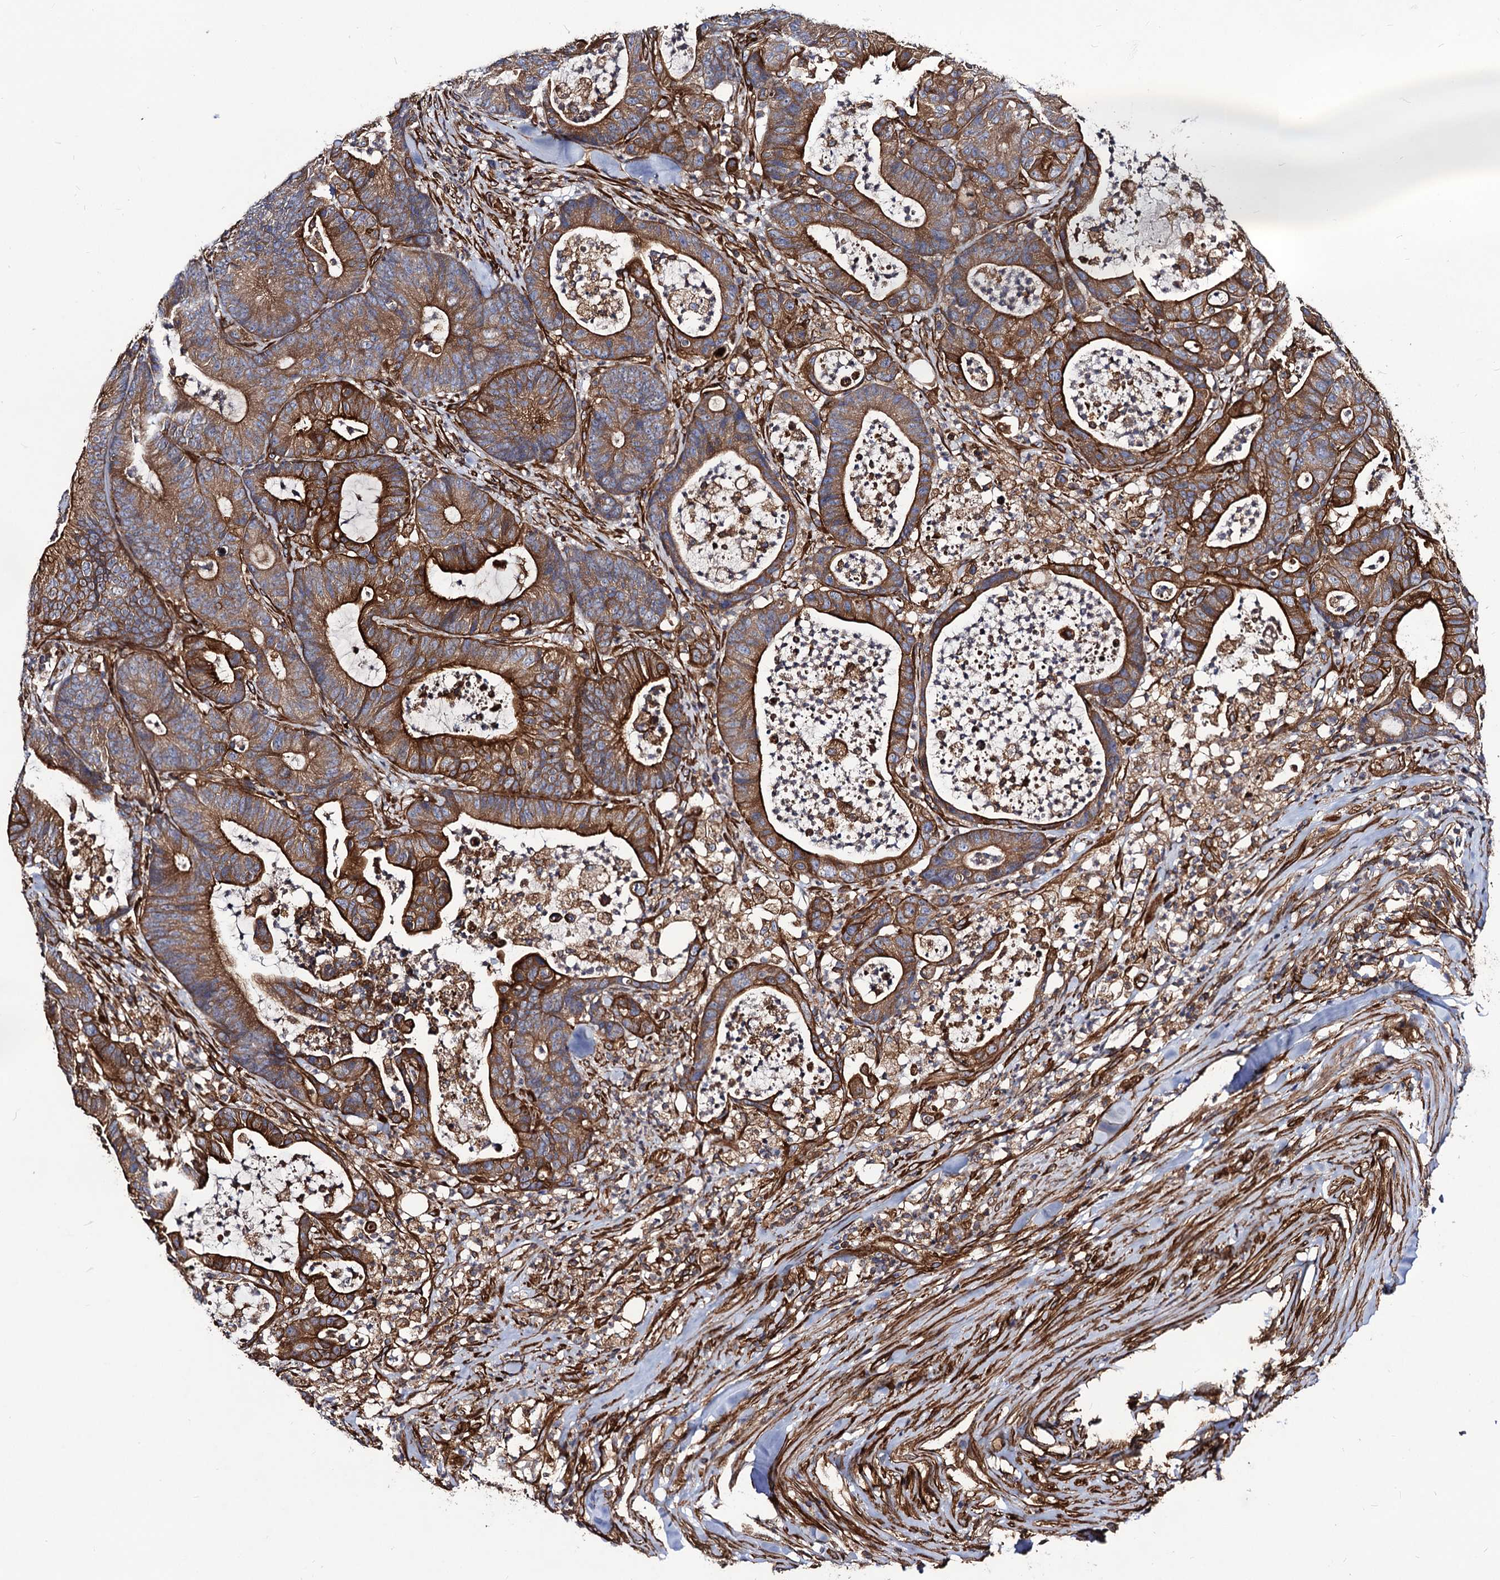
{"staining": {"intensity": "strong", "quantity": ">75%", "location": "cytoplasmic/membranous"}, "tissue": "colorectal cancer", "cell_type": "Tumor cells", "image_type": "cancer", "snomed": [{"axis": "morphology", "description": "Adenocarcinoma, NOS"}, {"axis": "topography", "description": "Colon"}], "caption": "Immunohistochemical staining of human colorectal cancer shows high levels of strong cytoplasmic/membranous positivity in approximately >75% of tumor cells. The staining is performed using DAB (3,3'-diaminobenzidine) brown chromogen to label protein expression. The nuclei are counter-stained blue using hematoxylin.", "gene": "CIP2A", "patient": {"sex": "female", "age": 84}}